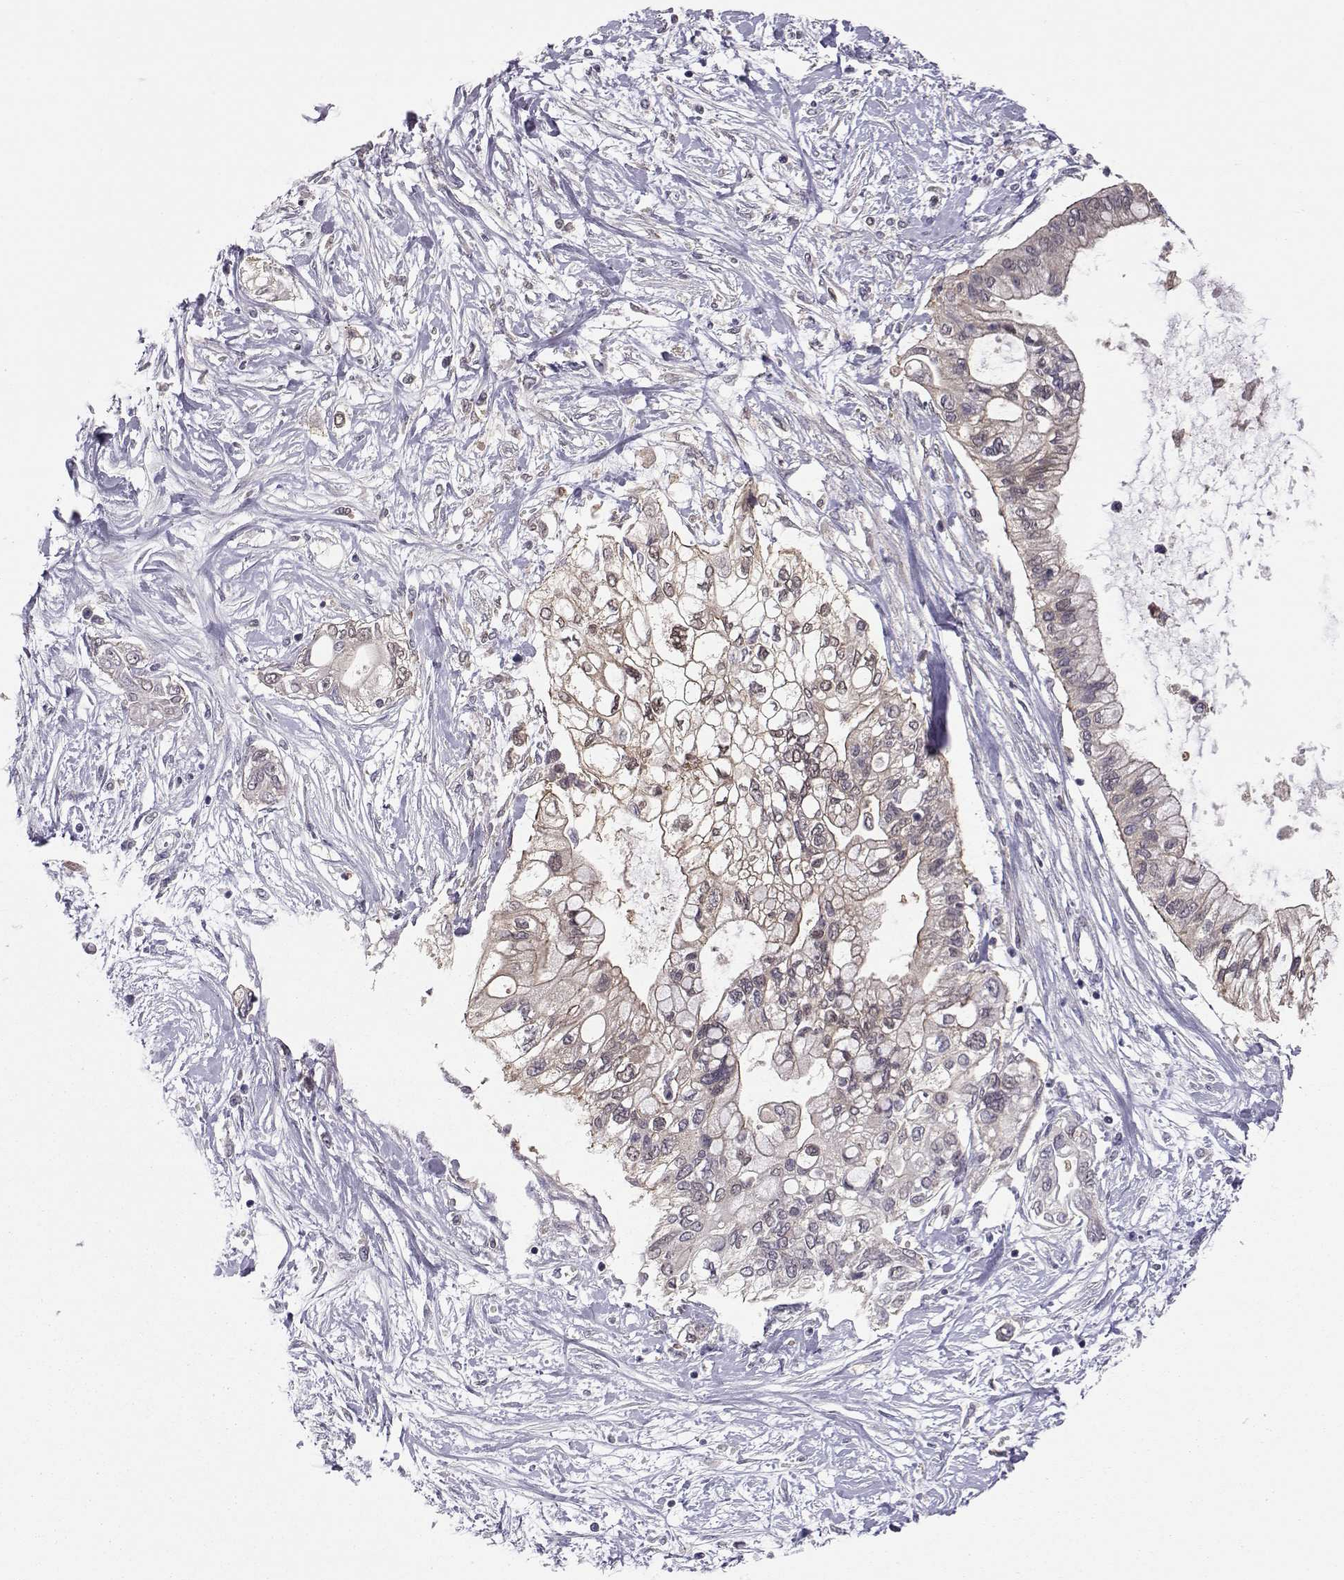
{"staining": {"intensity": "weak", "quantity": "<25%", "location": "cytoplasmic/membranous"}, "tissue": "pancreatic cancer", "cell_type": "Tumor cells", "image_type": "cancer", "snomed": [{"axis": "morphology", "description": "Adenocarcinoma, NOS"}, {"axis": "topography", "description": "Pancreas"}], "caption": "DAB (3,3'-diaminobenzidine) immunohistochemical staining of pancreatic cancer (adenocarcinoma) exhibits no significant positivity in tumor cells. Brightfield microscopy of IHC stained with DAB (brown) and hematoxylin (blue), captured at high magnification.", "gene": "NCAM2", "patient": {"sex": "female", "age": 77}}